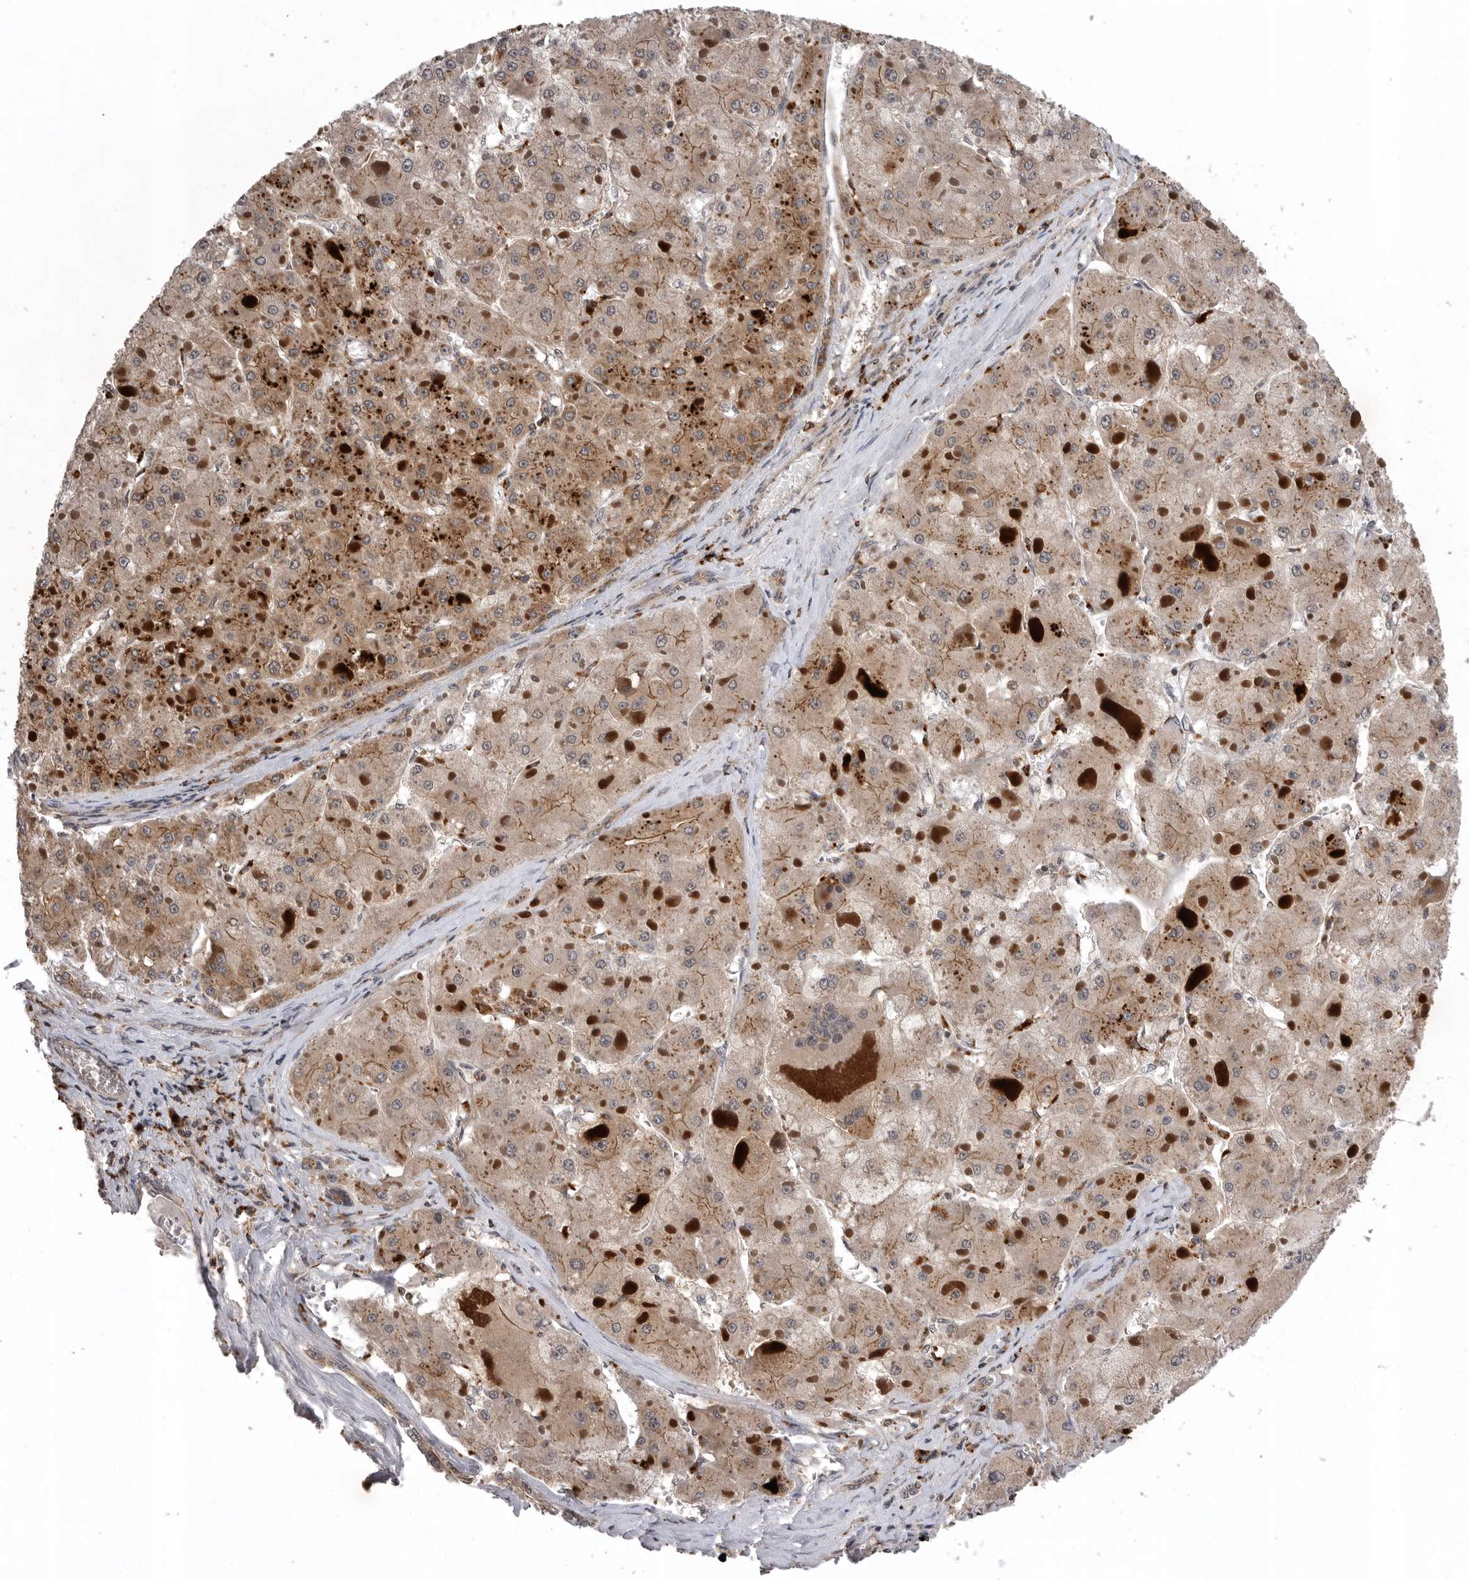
{"staining": {"intensity": "weak", "quantity": "25%-75%", "location": "cytoplasmic/membranous"}, "tissue": "liver cancer", "cell_type": "Tumor cells", "image_type": "cancer", "snomed": [{"axis": "morphology", "description": "Carcinoma, Hepatocellular, NOS"}, {"axis": "topography", "description": "Liver"}], "caption": "Weak cytoplasmic/membranous staining is appreciated in approximately 25%-75% of tumor cells in liver cancer. (DAB IHC with brightfield microscopy, high magnification).", "gene": "AOAH", "patient": {"sex": "female", "age": 73}}